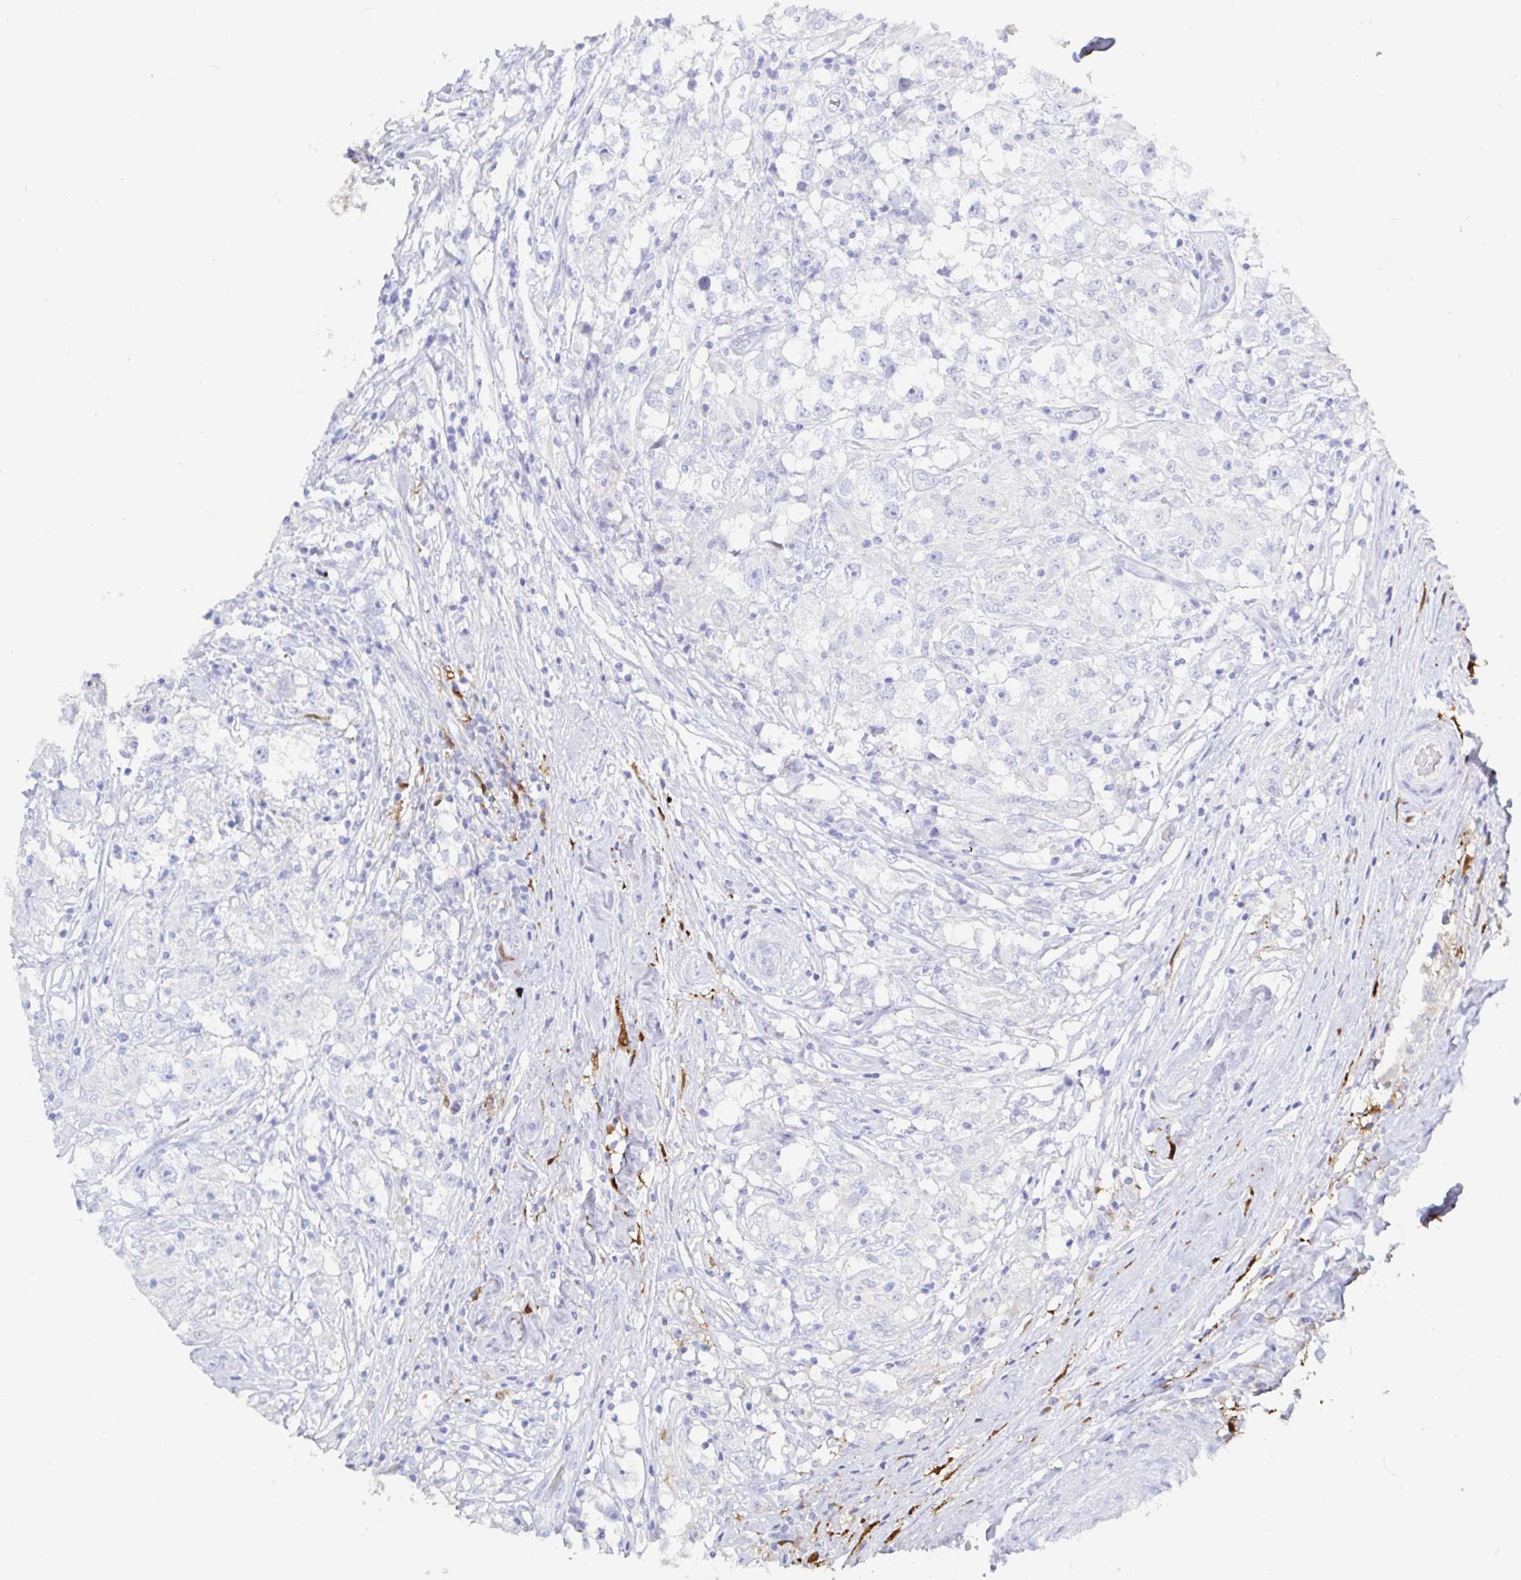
{"staining": {"intensity": "negative", "quantity": "none", "location": "none"}, "tissue": "testis cancer", "cell_type": "Tumor cells", "image_type": "cancer", "snomed": [{"axis": "morphology", "description": "Seminoma, NOS"}, {"axis": "topography", "description": "Testis"}], "caption": "A photomicrograph of human testis cancer is negative for staining in tumor cells.", "gene": "OR2A4", "patient": {"sex": "male", "age": 46}}